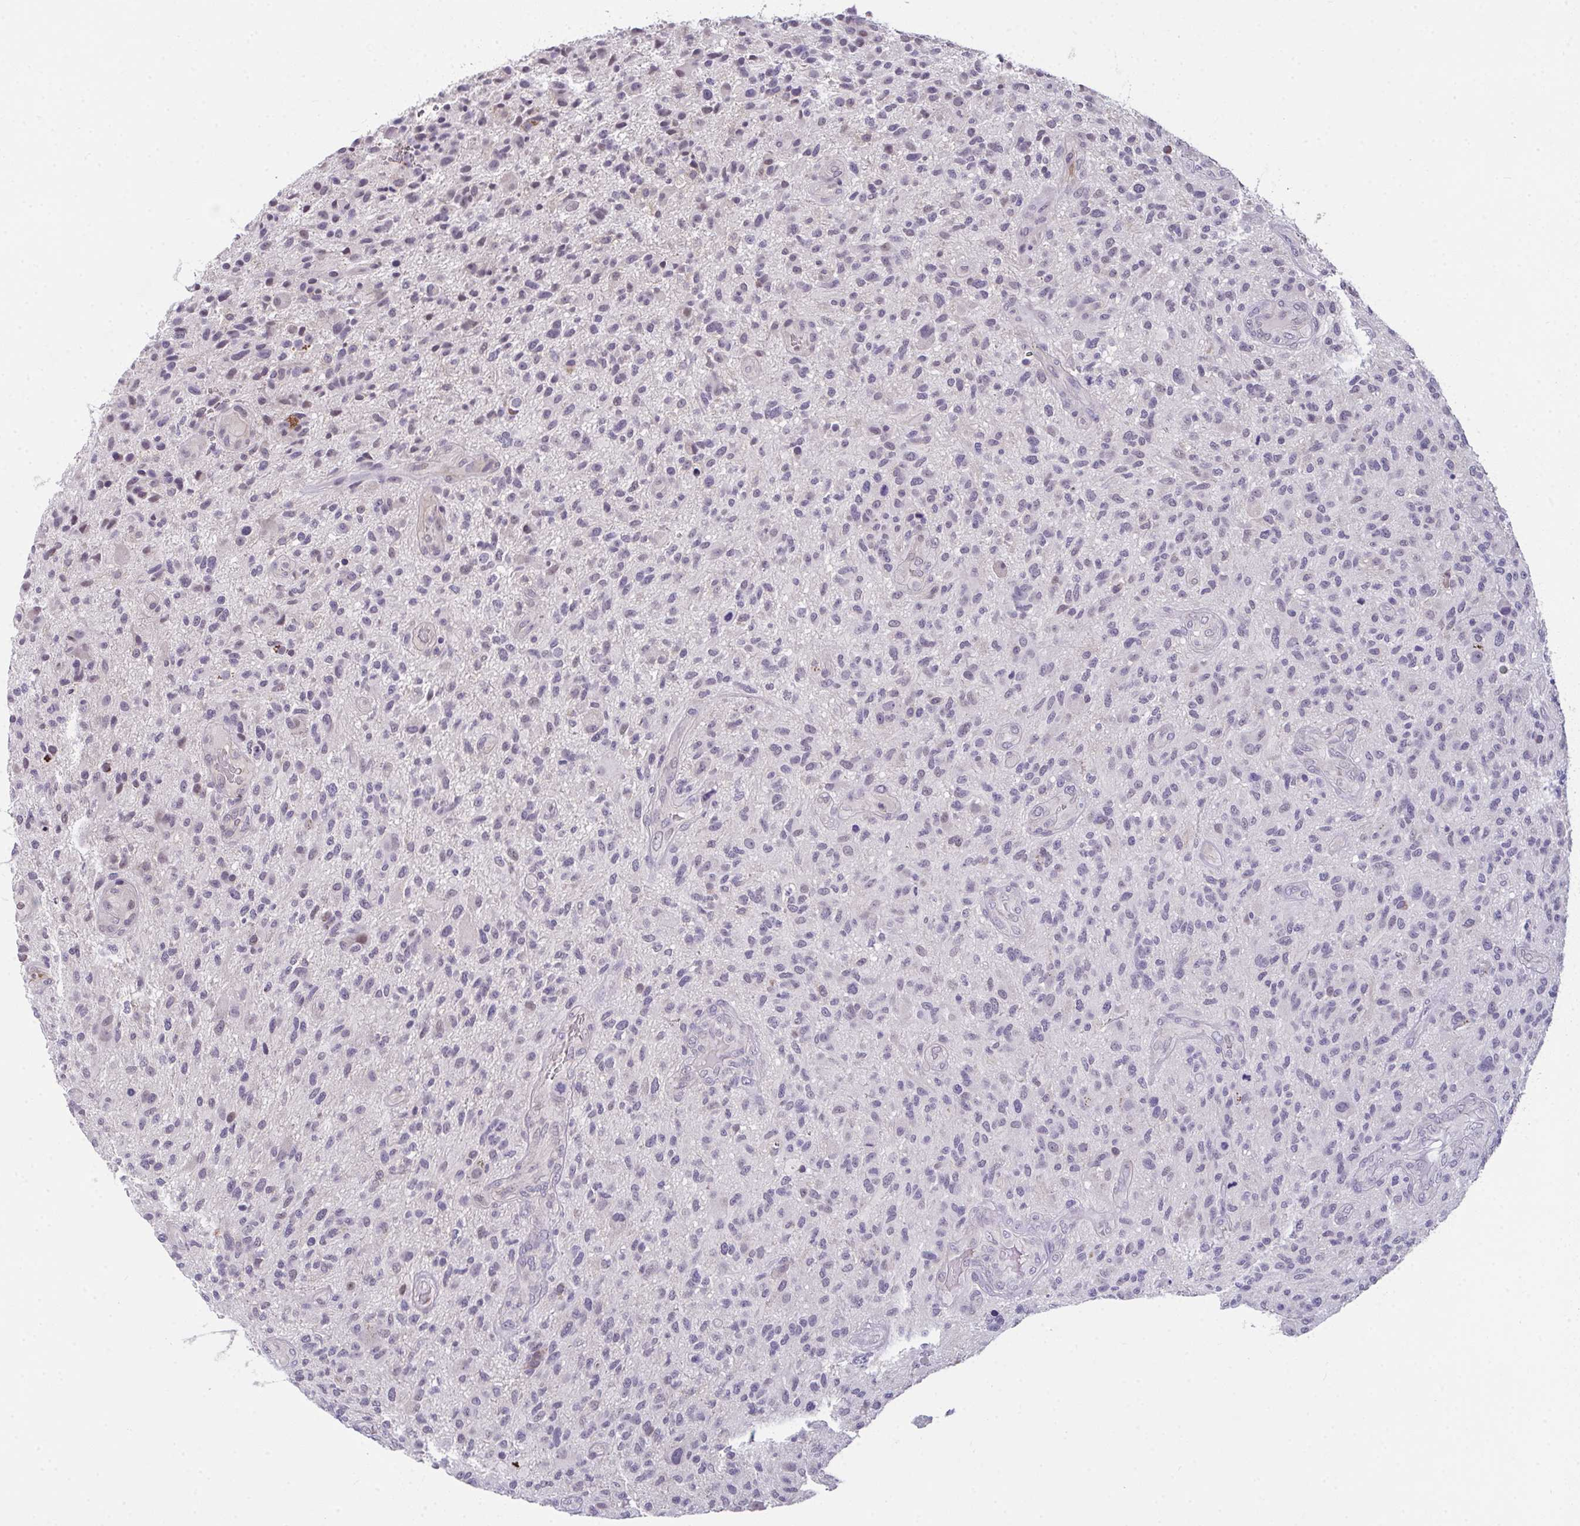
{"staining": {"intensity": "negative", "quantity": "none", "location": "none"}, "tissue": "glioma", "cell_type": "Tumor cells", "image_type": "cancer", "snomed": [{"axis": "morphology", "description": "Glioma, malignant, High grade"}, {"axis": "topography", "description": "Brain"}], "caption": "This is an IHC photomicrograph of high-grade glioma (malignant). There is no staining in tumor cells.", "gene": "GLTPD2", "patient": {"sex": "male", "age": 47}}